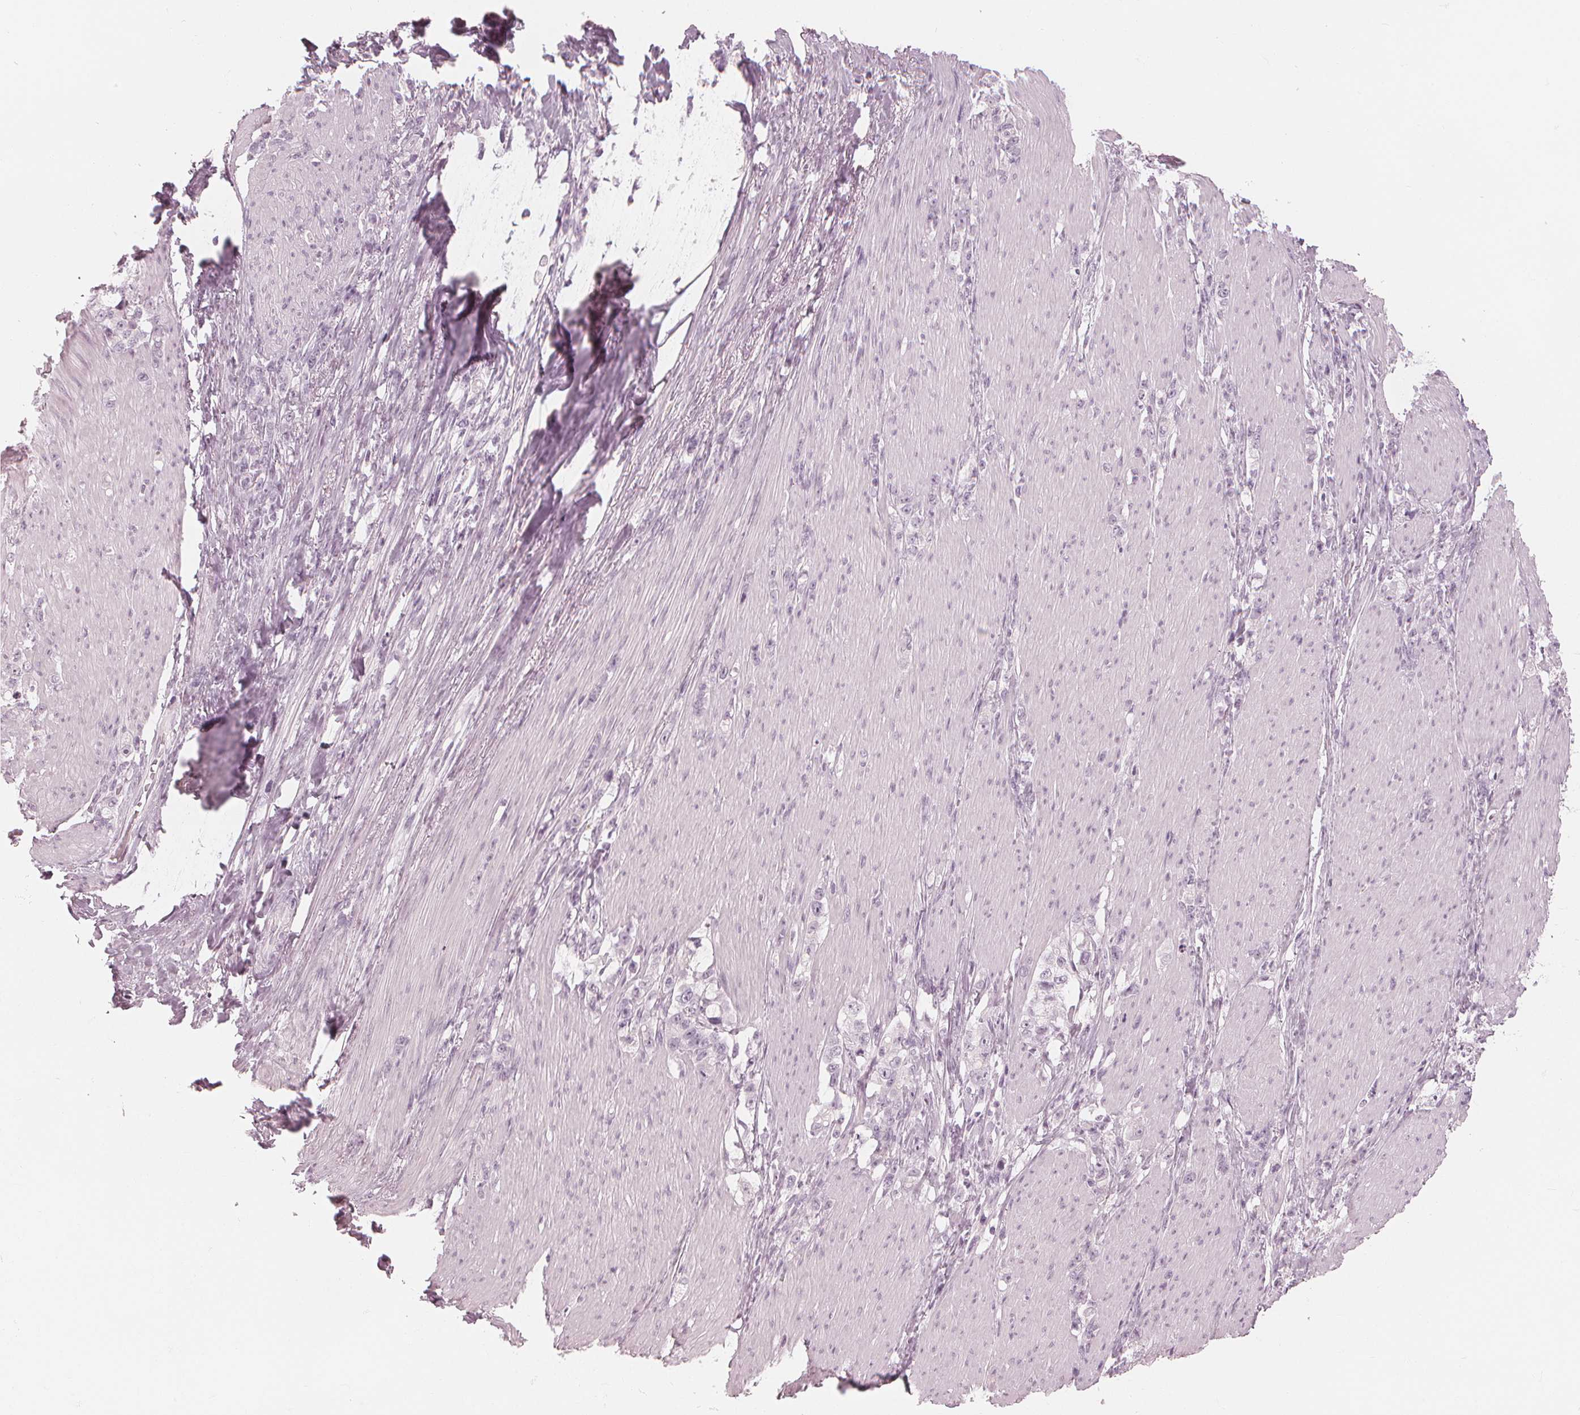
{"staining": {"intensity": "negative", "quantity": "none", "location": "none"}, "tissue": "stomach cancer", "cell_type": "Tumor cells", "image_type": "cancer", "snomed": [{"axis": "morphology", "description": "Adenocarcinoma, NOS"}, {"axis": "topography", "description": "Stomach, lower"}], "caption": "DAB immunohistochemical staining of stomach cancer (adenocarcinoma) reveals no significant staining in tumor cells. Brightfield microscopy of IHC stained with DAB (brown) and hematoxylin (blue), captured at high magnification.", "gene": "PAEP", "patient": {"sex": "male", "age": 88}}